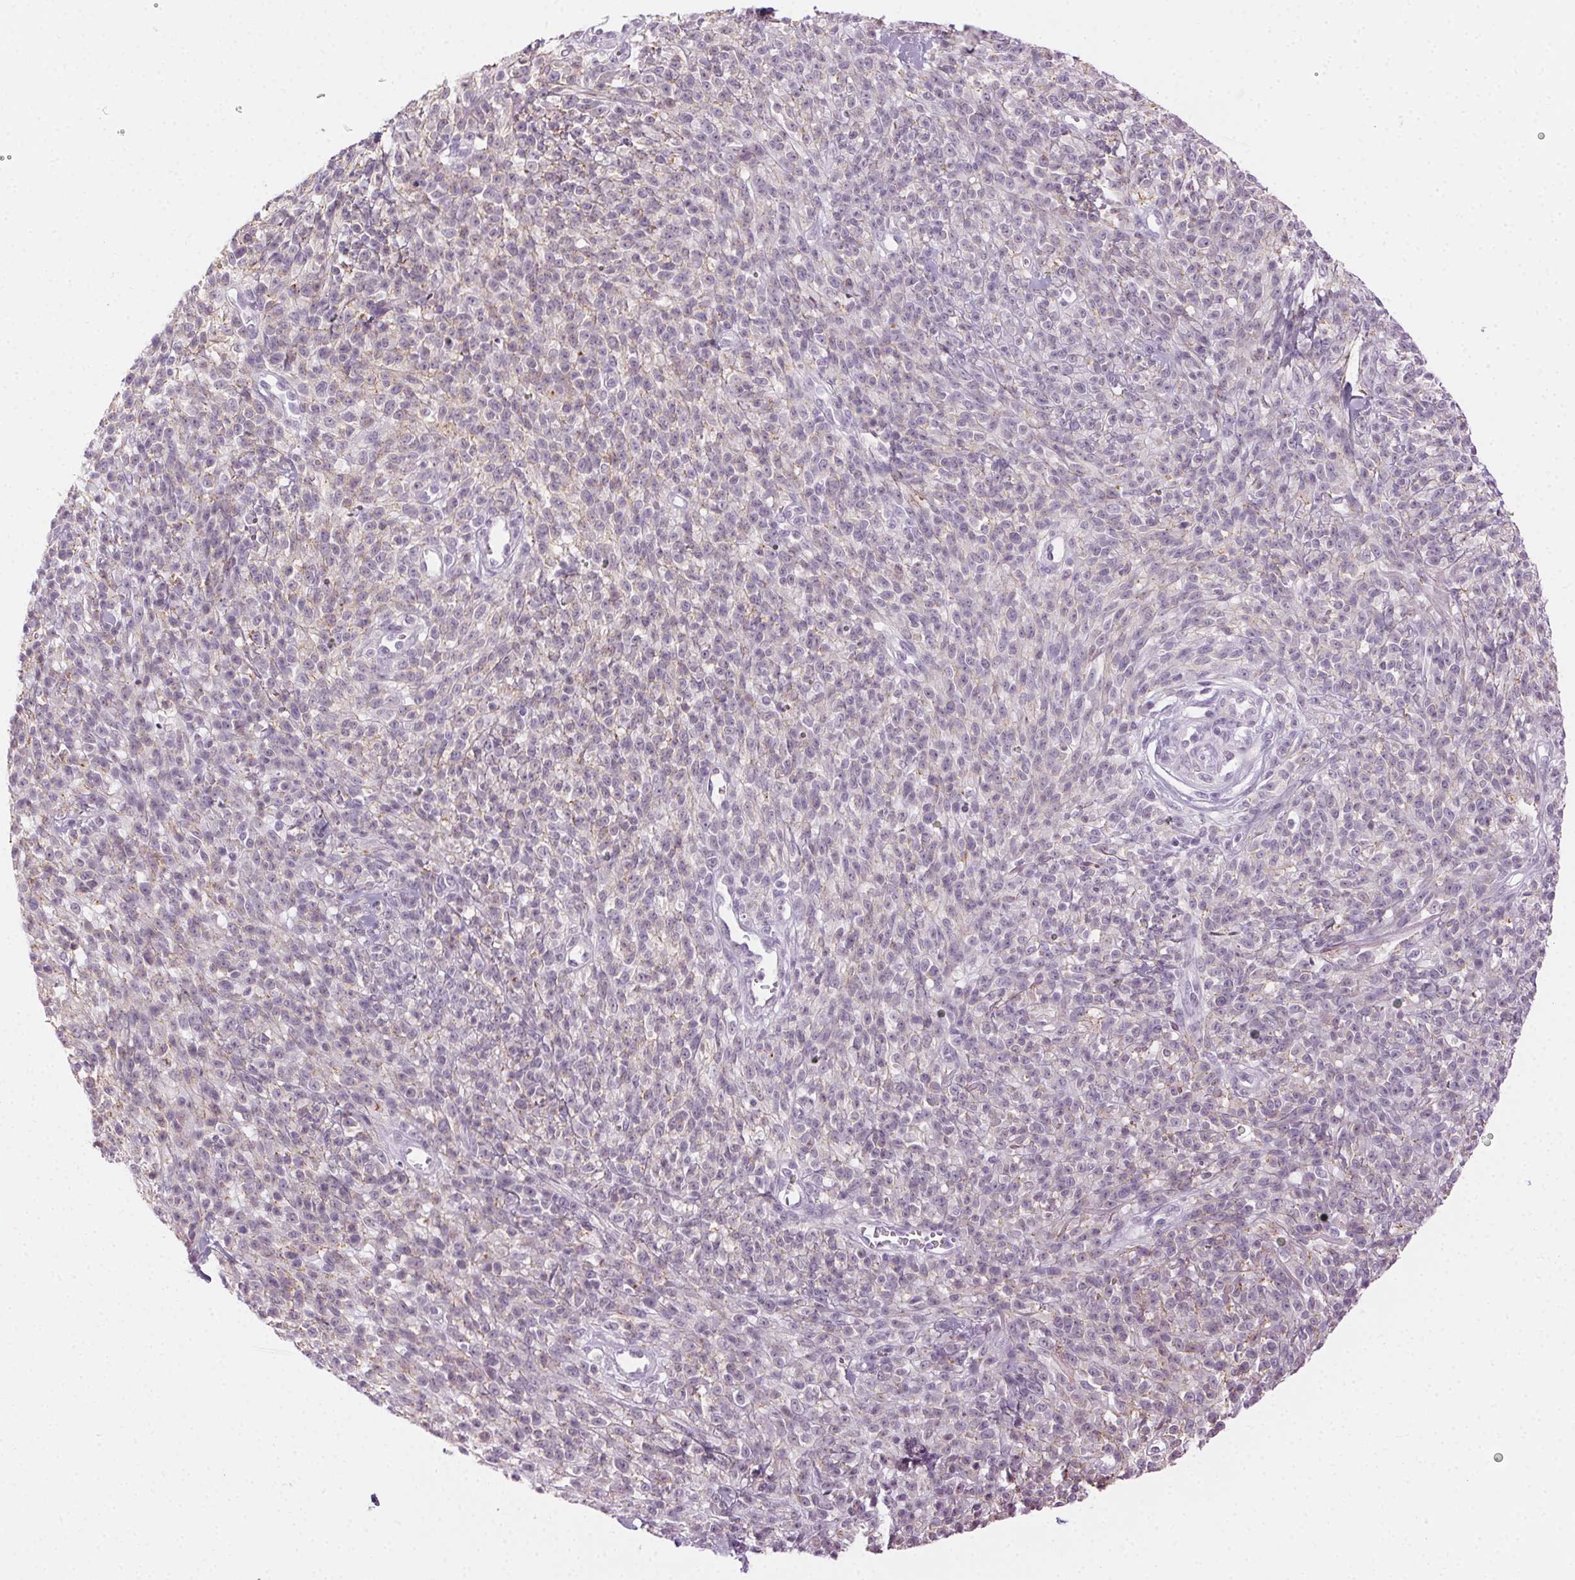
{"staining": {"intensity": "negative", "quantity": "none", "location": "none"}, "tissue": "melanoma", "cell_type": "Tumor cells", "image_type": "cancer", "snomed": [{"axis": "morphology", "description": "Malignant melanoma, NOS"}, {"axis": "topography", "description": "Skin"}, {"axis": "topography", "description": "Skin of trunk"}], "caption": "The image shows no staining of tumor cells in malignant melanoma.", "gene": "AIF1L", "patient": {"sex": "male", "age": 74}}